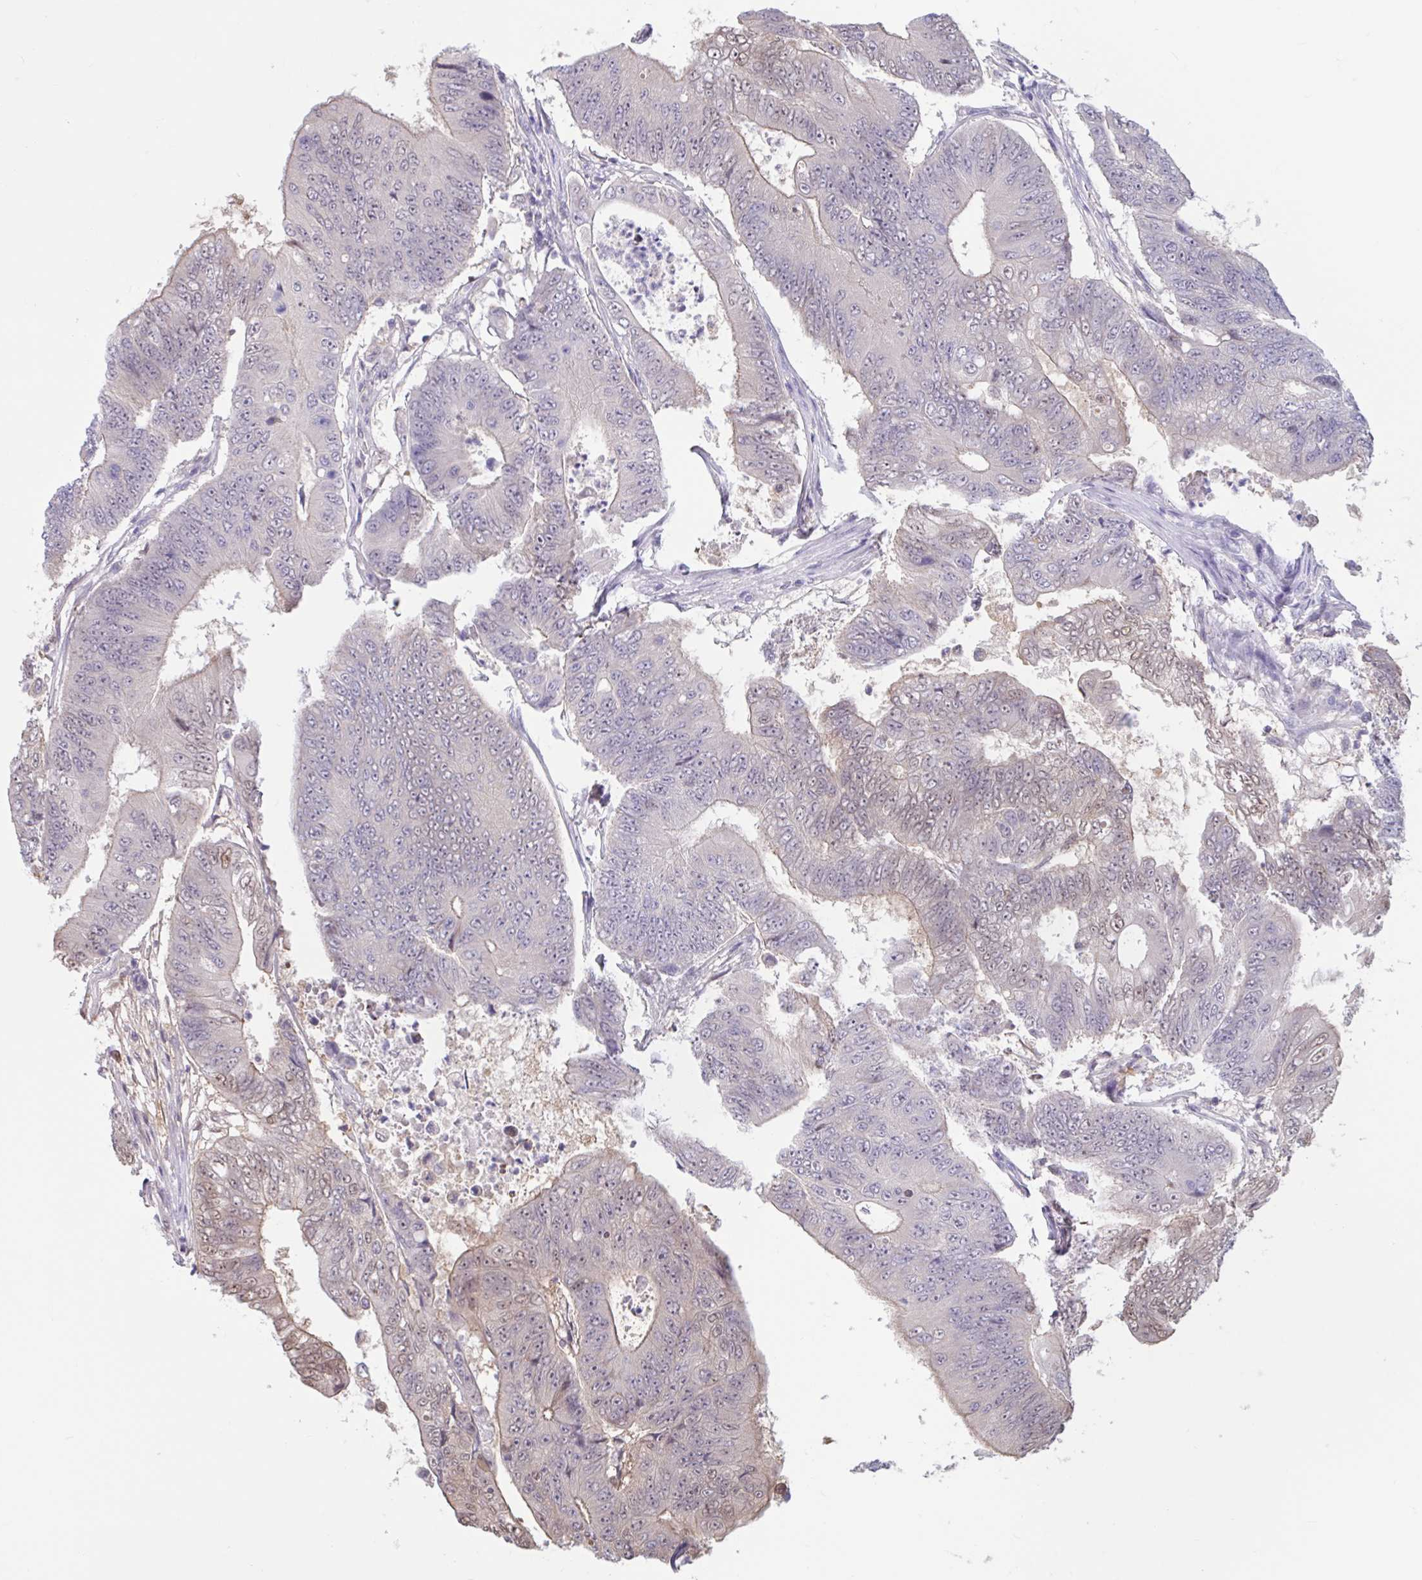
{"staining": {"intensity": "weak", "quantity": "25%-75%", "location": "cytoplasmic/membranous,nuclear"}, "tissue": "colorectal cancer", "cell_type": "Tumor cells", "image_type": "cancer", "snomed": [{"axis": "morphology", "description": "Adenocarcinoma, NOS"}, {"axis": "topography", "description": "Colon"}], "caption": "An IHC micrograph of neoplastic tissue is shown. Protein staining in brown highlights weak cytoplasmic/membranous and nuclear positivity in colorectal cancer within tumor cells. (DAB (3,3'-diaminobenzidine) = brown stain, brightfield microscopy at high magnification).", "gene": "RBL1", "patient": {"sex": "female", "age": 48}}